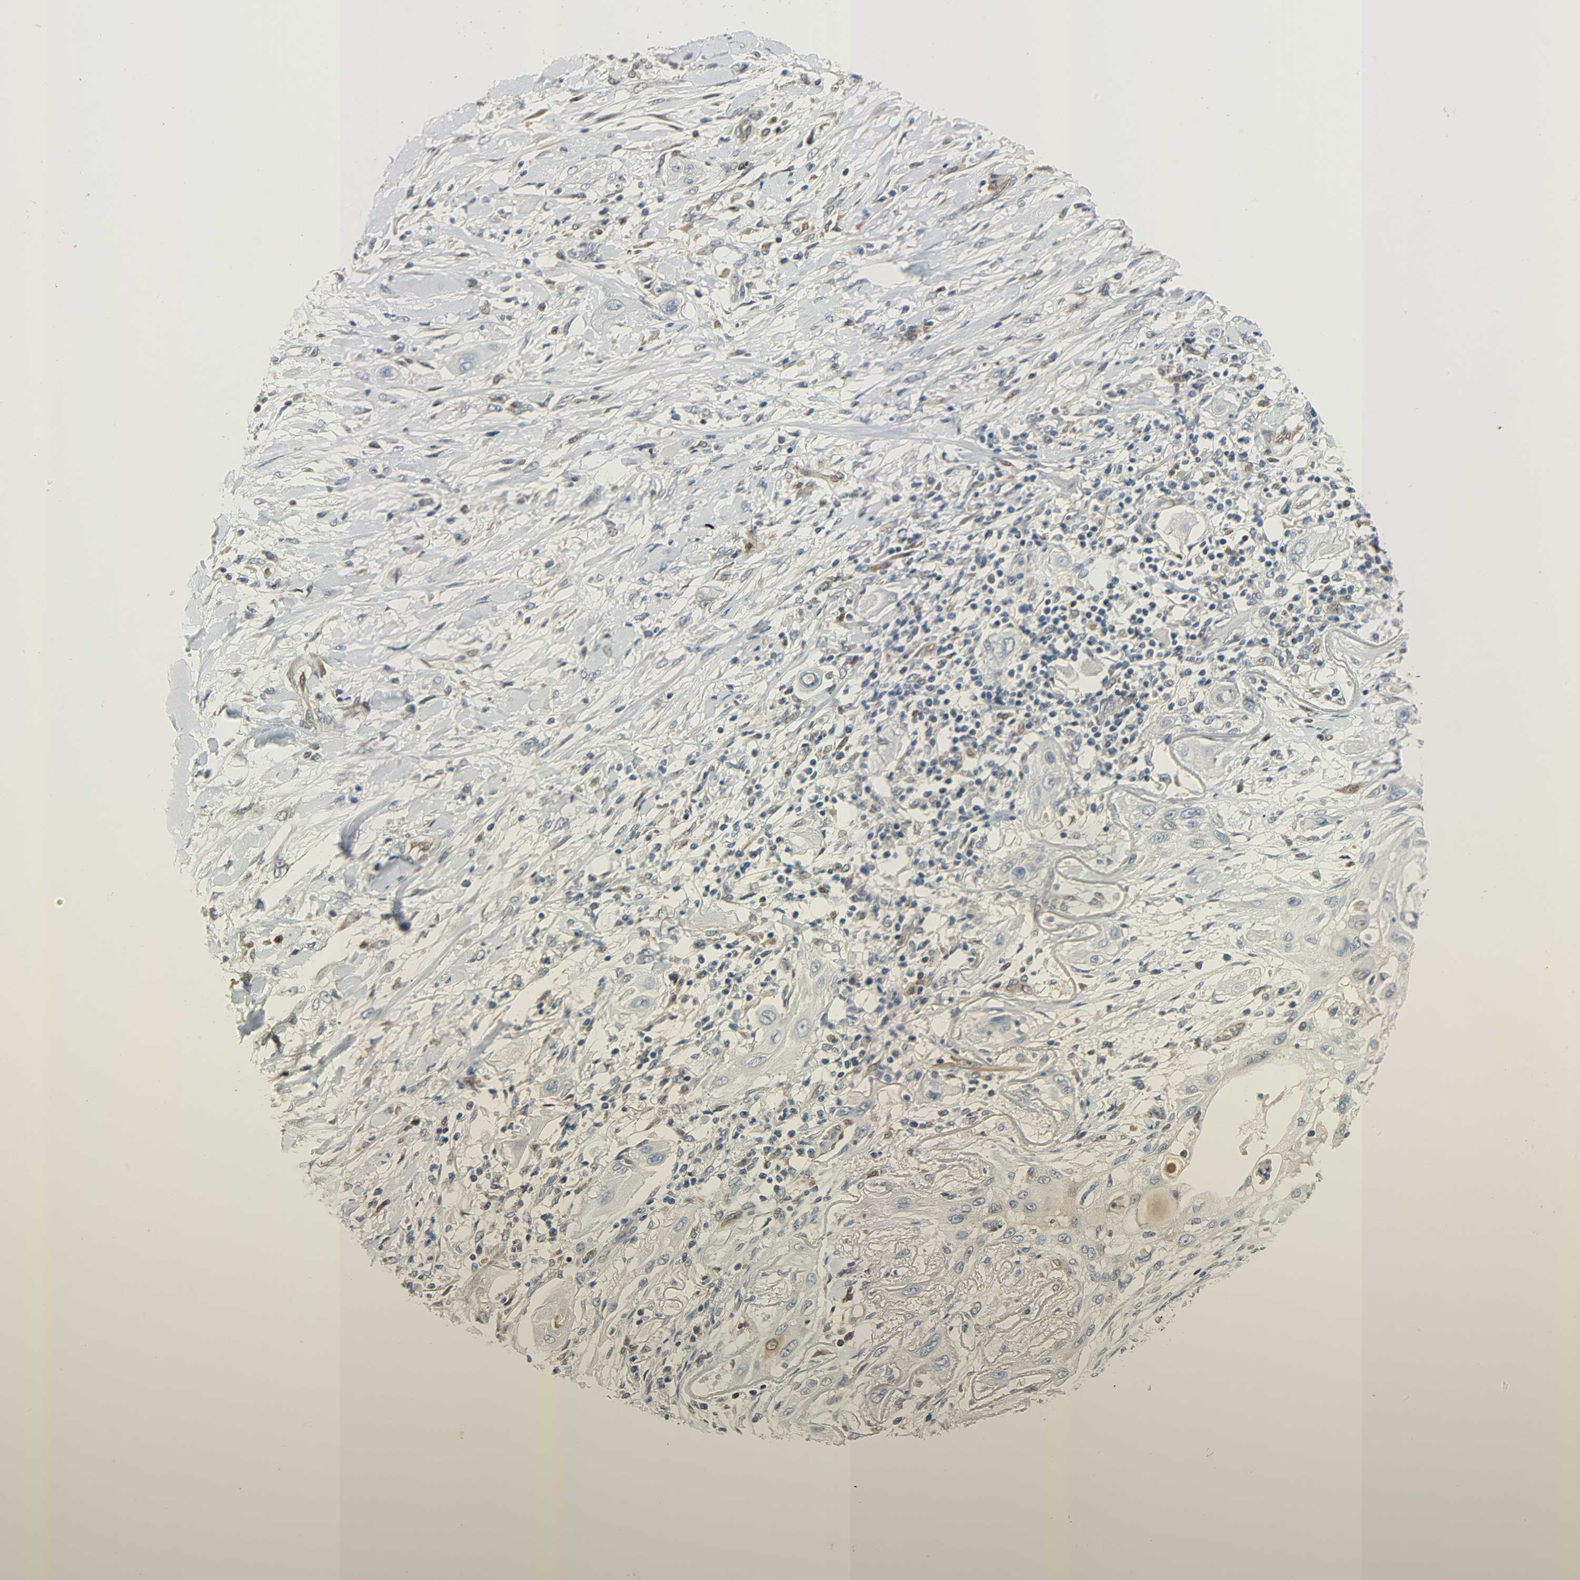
{"staining": {"intensity": "negative", "quantity": "none", "location": "none"}, "tissue": "lung cancer", "cell_type": "Tumor cells", "image_type": "cancer", "snomed": [{"axis": "morphology", "description": "Squamous cell carcinoma, NOS"}, {"axis": "topography", "description": "Lung"}], "caption": "Tumor cells are negative for protein expression in human lung cancer (squamous cell carcinoma). Nuclei are stained in blue.", "gene": "EIF4EBP1", "patient": {"sex": "female", "age": 47}}